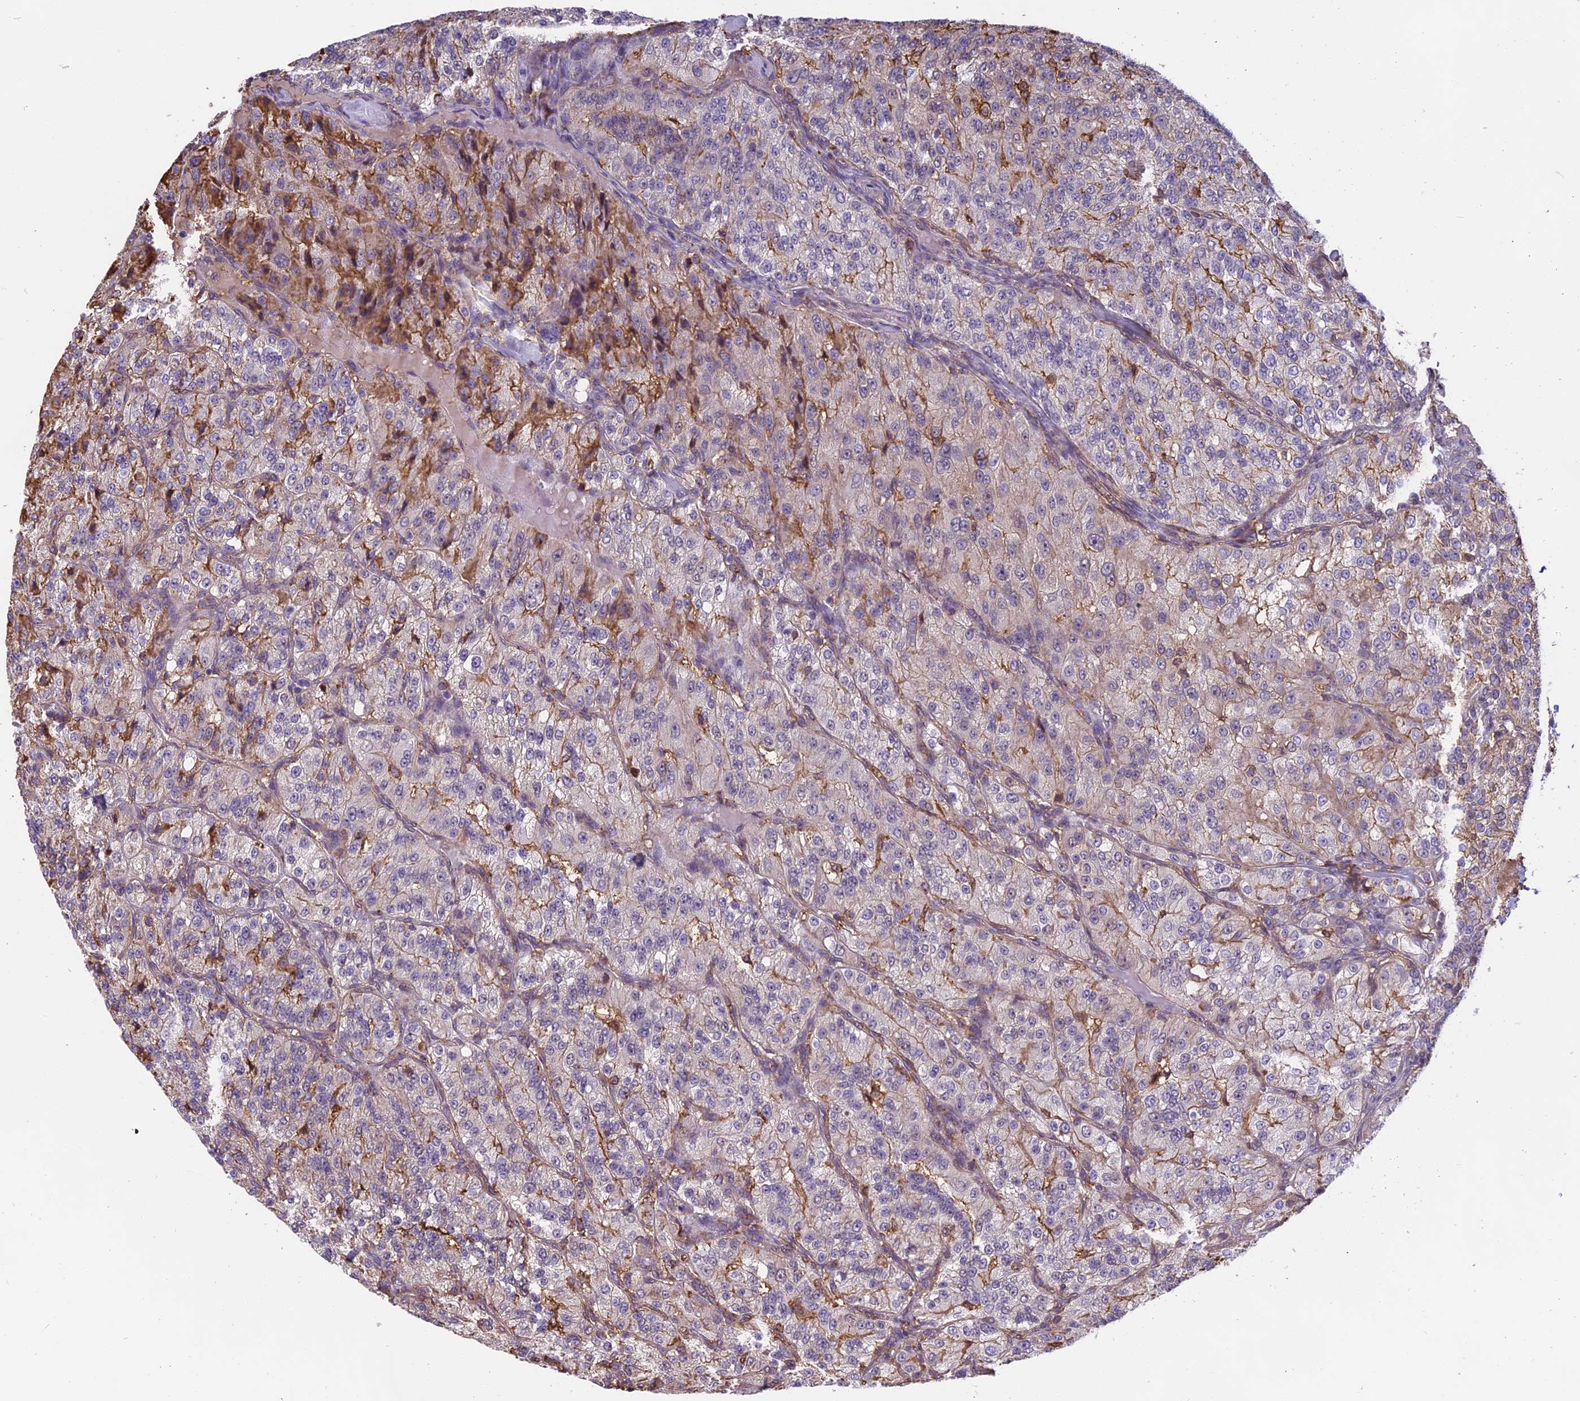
{"staining": {"intensity": "moderate", "quantity": "25%-75%", "location": "cytoplasmic/membranous"}, "tissue": "renal cancer", "cell_type": "Tumor cells", "image_type": "cancer", "snomed": [{"axis": "morphology", "description": "Adenocarcinoma, NOS"}, {"axis": "topography", "description": "Kidney"}], "caption": "A medium amount of moderate cytoplasmic/membranous staining is present in approximately 25%-75% of tumor cells in renal cancer (adenocarcinoma) tissue. (DAB (3,3'-diaminobenzidine) IHC, brown staining for protein, blue staining for nuclei).", "gene": "TMEM255B", "patient": {"sex": "female", "age": 63}}